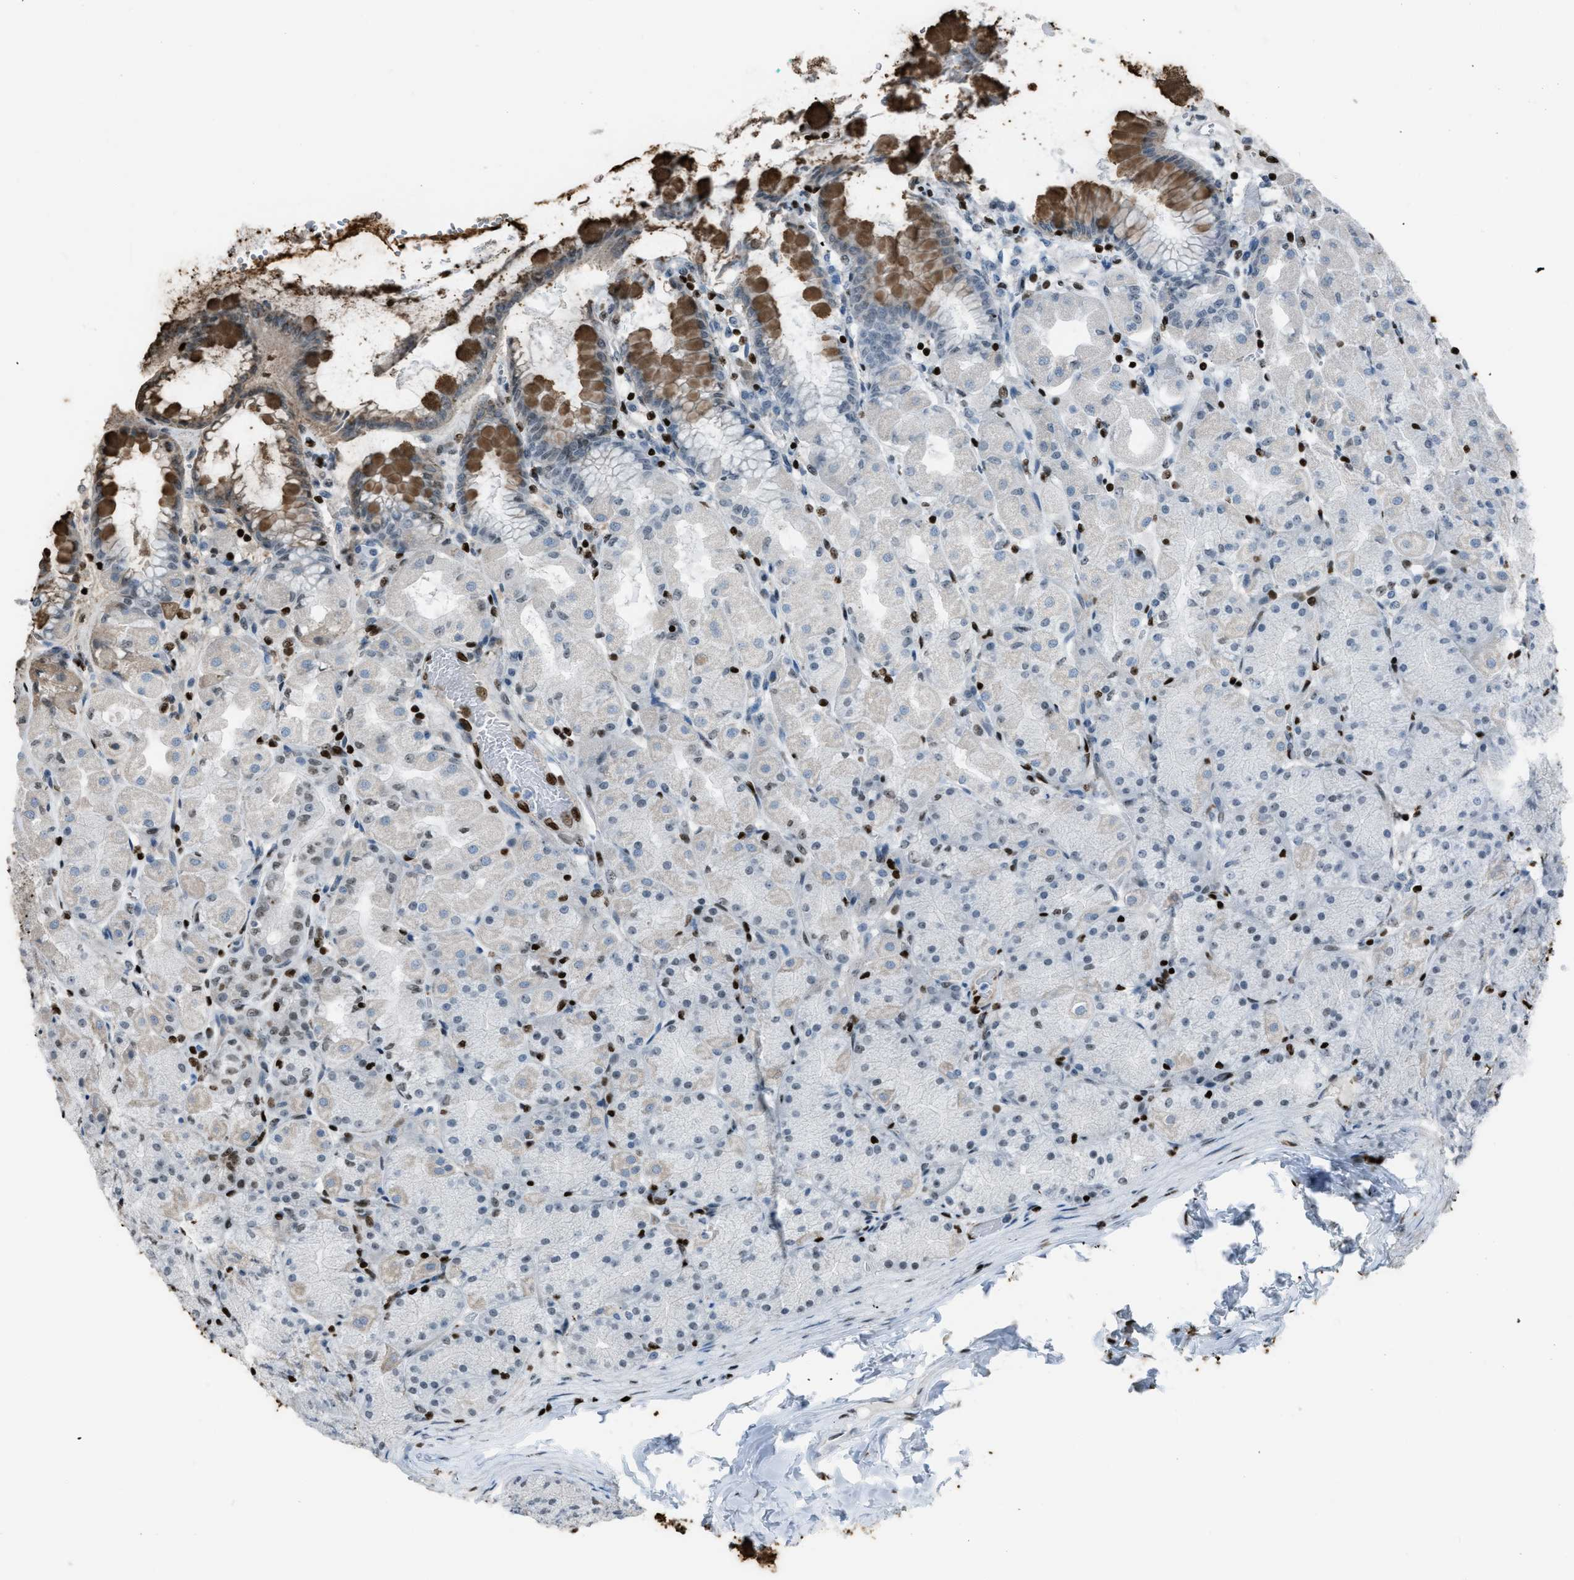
{"staining": {"intensity": "strong", "quantity": "<25%", "location": "cytoplasmic/membranous"}, "tissue": "stomach", "cell_type": "Glandular cells", "image_type": "normal", "snomed": [{"axis": "morphology", "description": "Normal tissue, NOS"}, {"axis": "topography", "description": "Stomach, upper"}], "caption": "Brown immunohistochemical staining in normal human stomach reveals strong cytoplasmic/membranous expression in approximately <25% of glandular cells.", "gene": "SLFN5", "patient": {"sex": "female", "age": 56}}